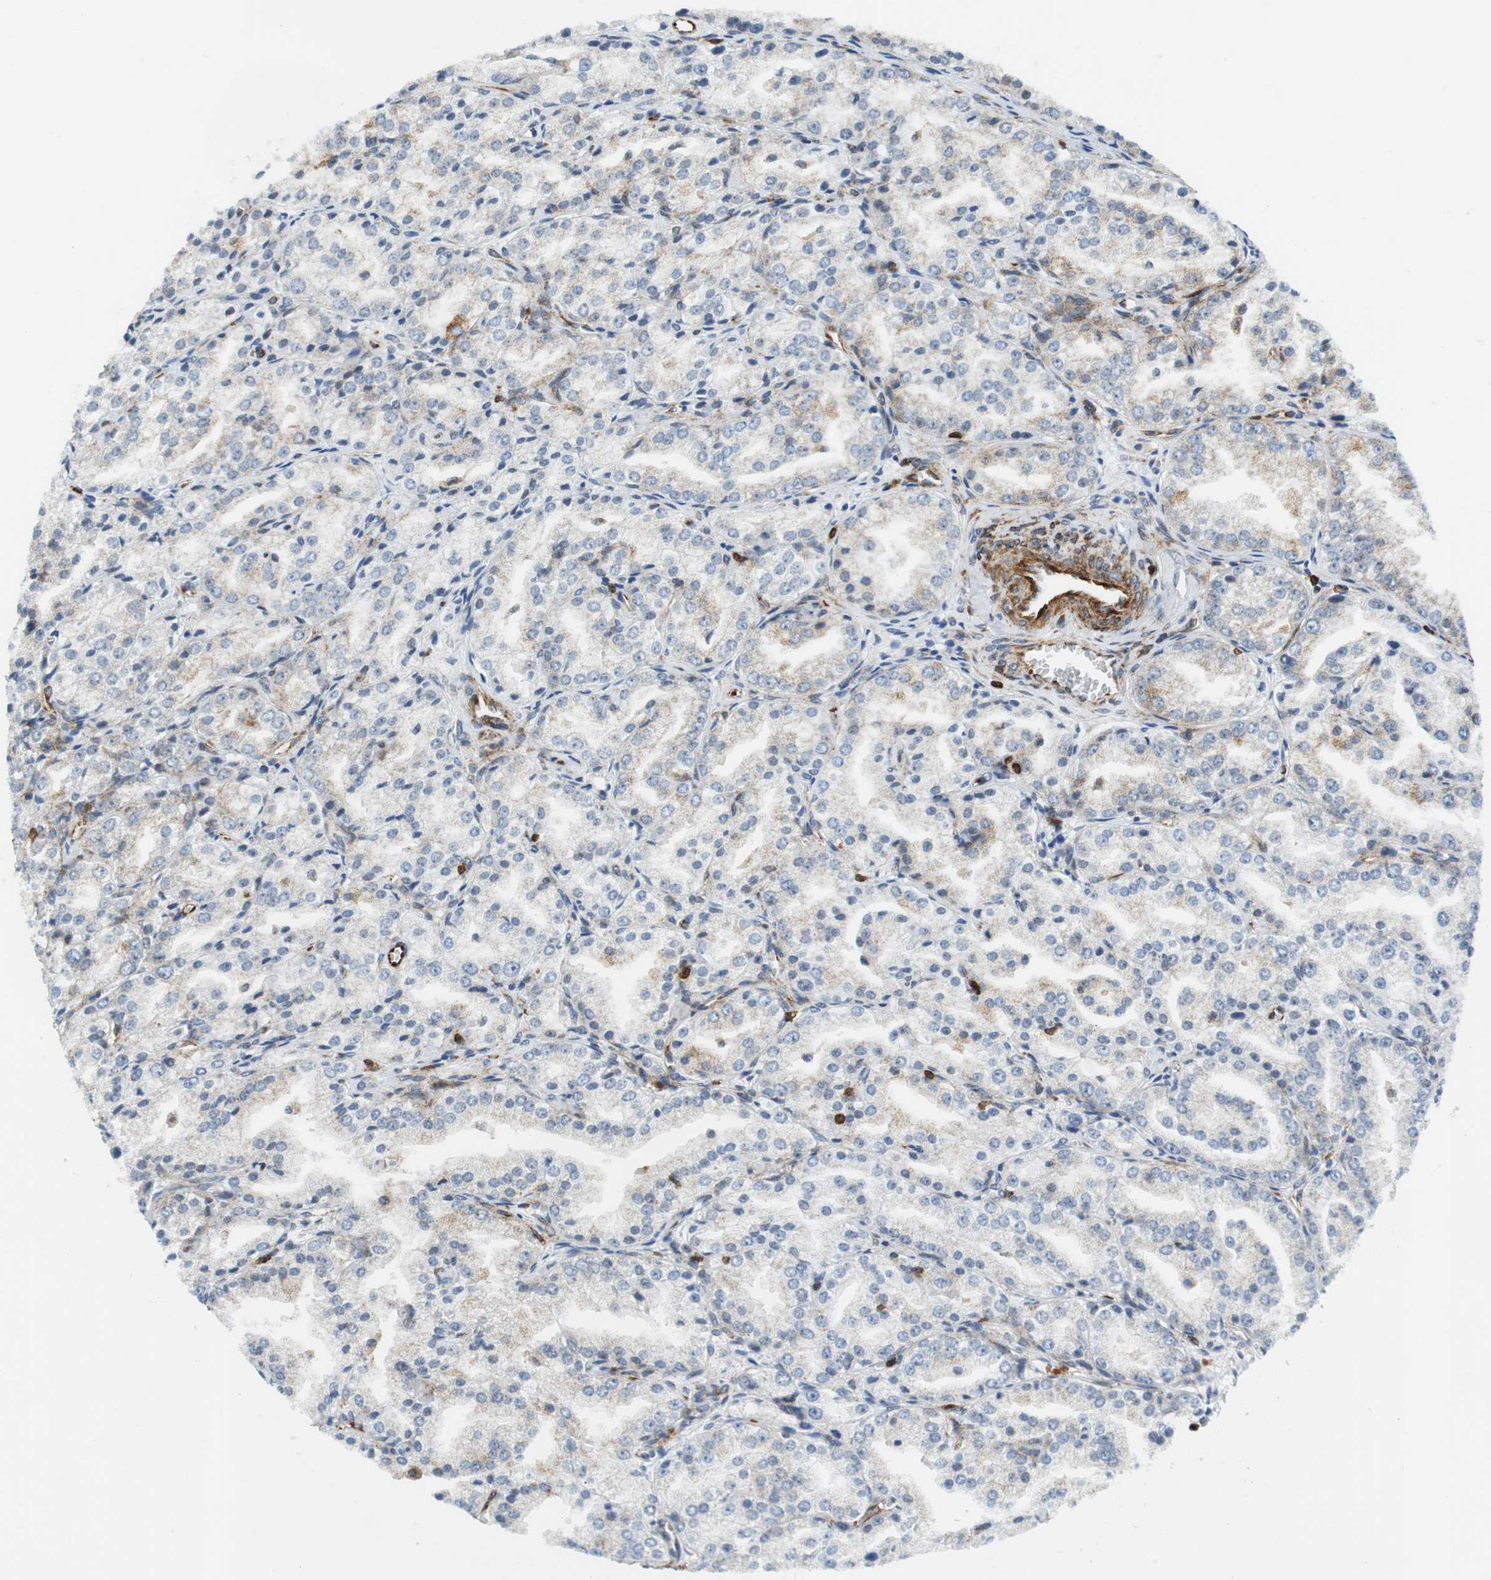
{"staining": {"intensity": "weak", "quantity": "<25%", "location": "cytoplasmic/membranous"}, "tissue": "prostate cancer", "cell_type": "Tumor cells", "image_type": "cancer", "snomed": [{"axis": "morphology", "description": "Adenocarcinoma, High grade"}, {"axis": "topography", "description": "Prostate"}], "caption": "The immunohistochemistry (IHC) micrograph has no significant positivity in tumor cells of high-grade adenocarcinoma (prostate) tissue.", "gene": "TUBA4A", "patient": {"sex": "male", "age": 61}}